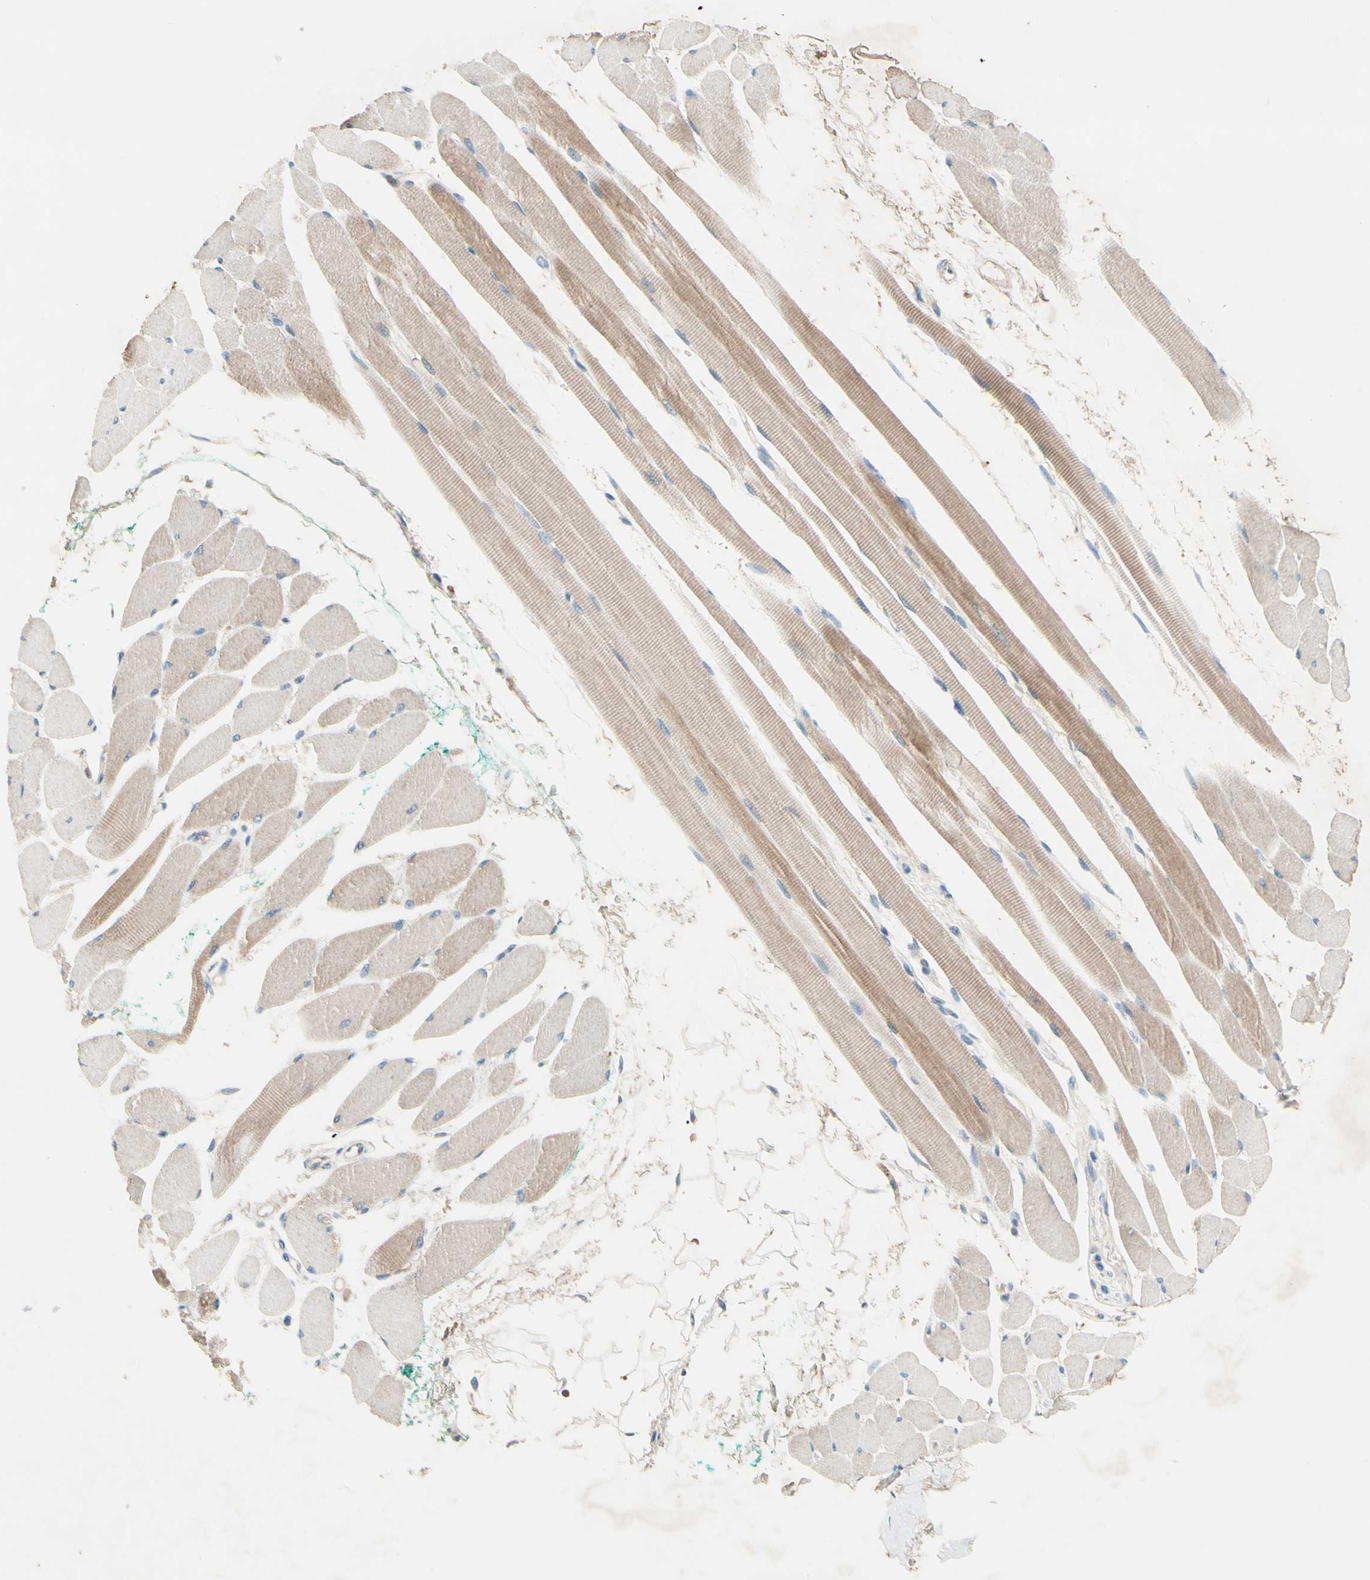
{"staining": {"intensity": "moderate", "quantity": ">75%", "location": "cytoplasmic/membranous"}, "tissue": "skeletal muscle", "cell_type": "Myocytes", "image_type": "normal", "snomed": [{"axis": "morphology", "description": "Normal tissue, NOS"}, {"axis": "topography", "description": "Skeletal muscle"}, {"axis": "topography", "description": "Oral tissue"}, {"axis": "topography", "description": "Peripheral nerve tissue"}], "caption": "Immunohistochemistry micrograph of benign skeletal muscle stained for a protein (brown), which reveals medium levels of moderate cytoplasmic/membranous positivity in about >75% of myocytes.", "gene": "IL2", "patient": {"sex": "female", "age": 84}}